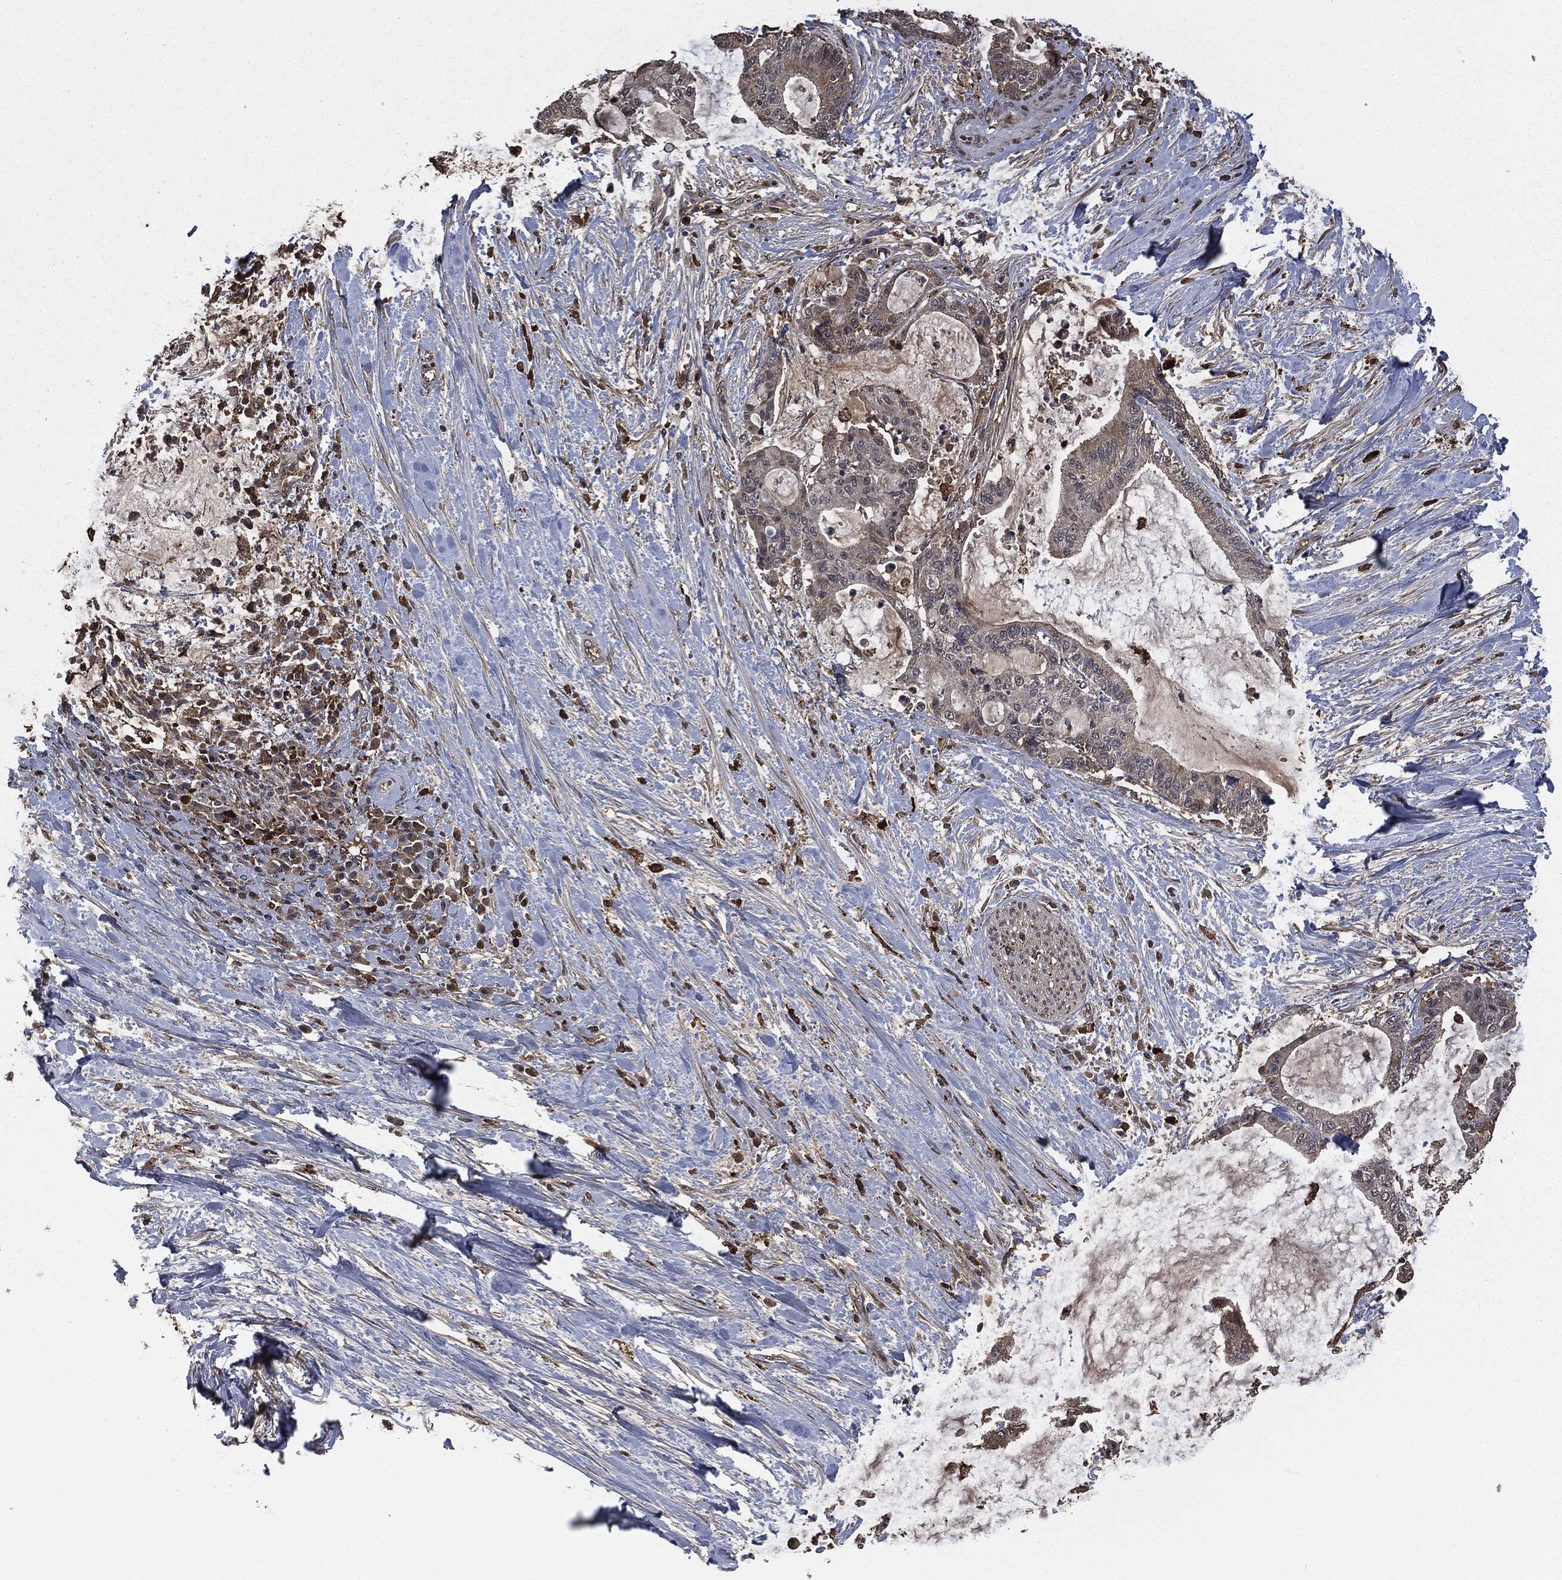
{"staining": {"intensity": "negative", "quantity": "none", "location": "none"}, "tissue": "liver cancer", "cell_type": "Tumor cells", "image_type": "cancer", "snomed": [{"axis": "morphology", "description": "Cholangiocarcinoma"}, {"axis": "topography", "description": "Liver"}], "caption": "Immunohistochemistry of human liver cancer reveals no staining in tumor cells.", "gene": "CRABP2", "patient": {"sex": "female", "age": 73}}